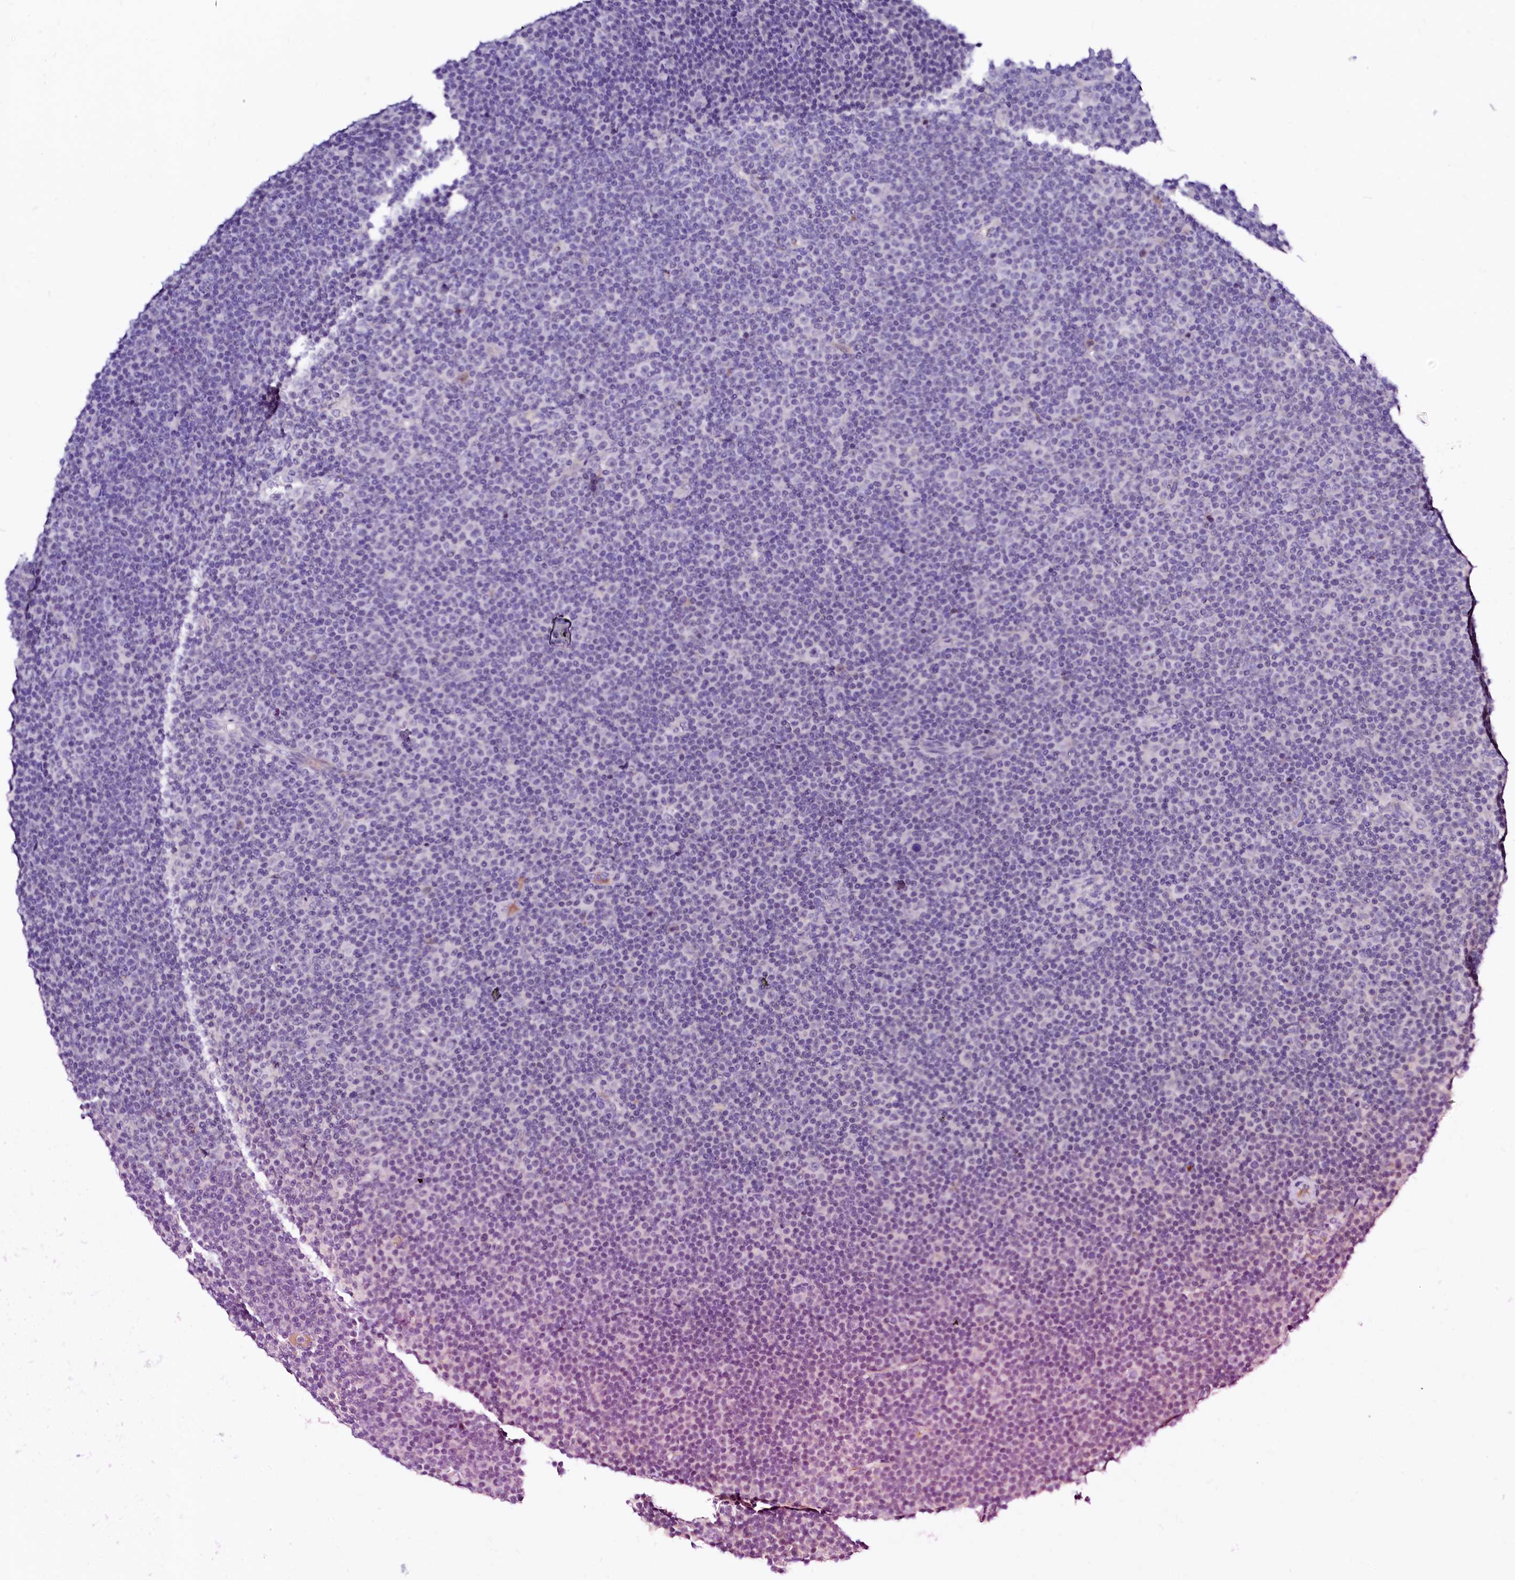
{"staining": {"intensity": "negative", "quantity": "none", "location": "none"}, "tissue": "lymphoma", "cell_type": "Tumor cells", "image_type": "cancer", "snomed": [{"axis": "morphology", "description": "Malignant lymphoma, non-Hodgkin's type, Low grade"}, {"axis": "topography", "description": "Lymph node"}], "caption": "This is an immunohistochemistry (IHC) photomicrograph of human malignant lymphoma, non-Hodgkin's type (low-grade). There is no positivity in tumor cells.", "gene": "BTBD16", "patient": {"sex": "female", "age": 67}}